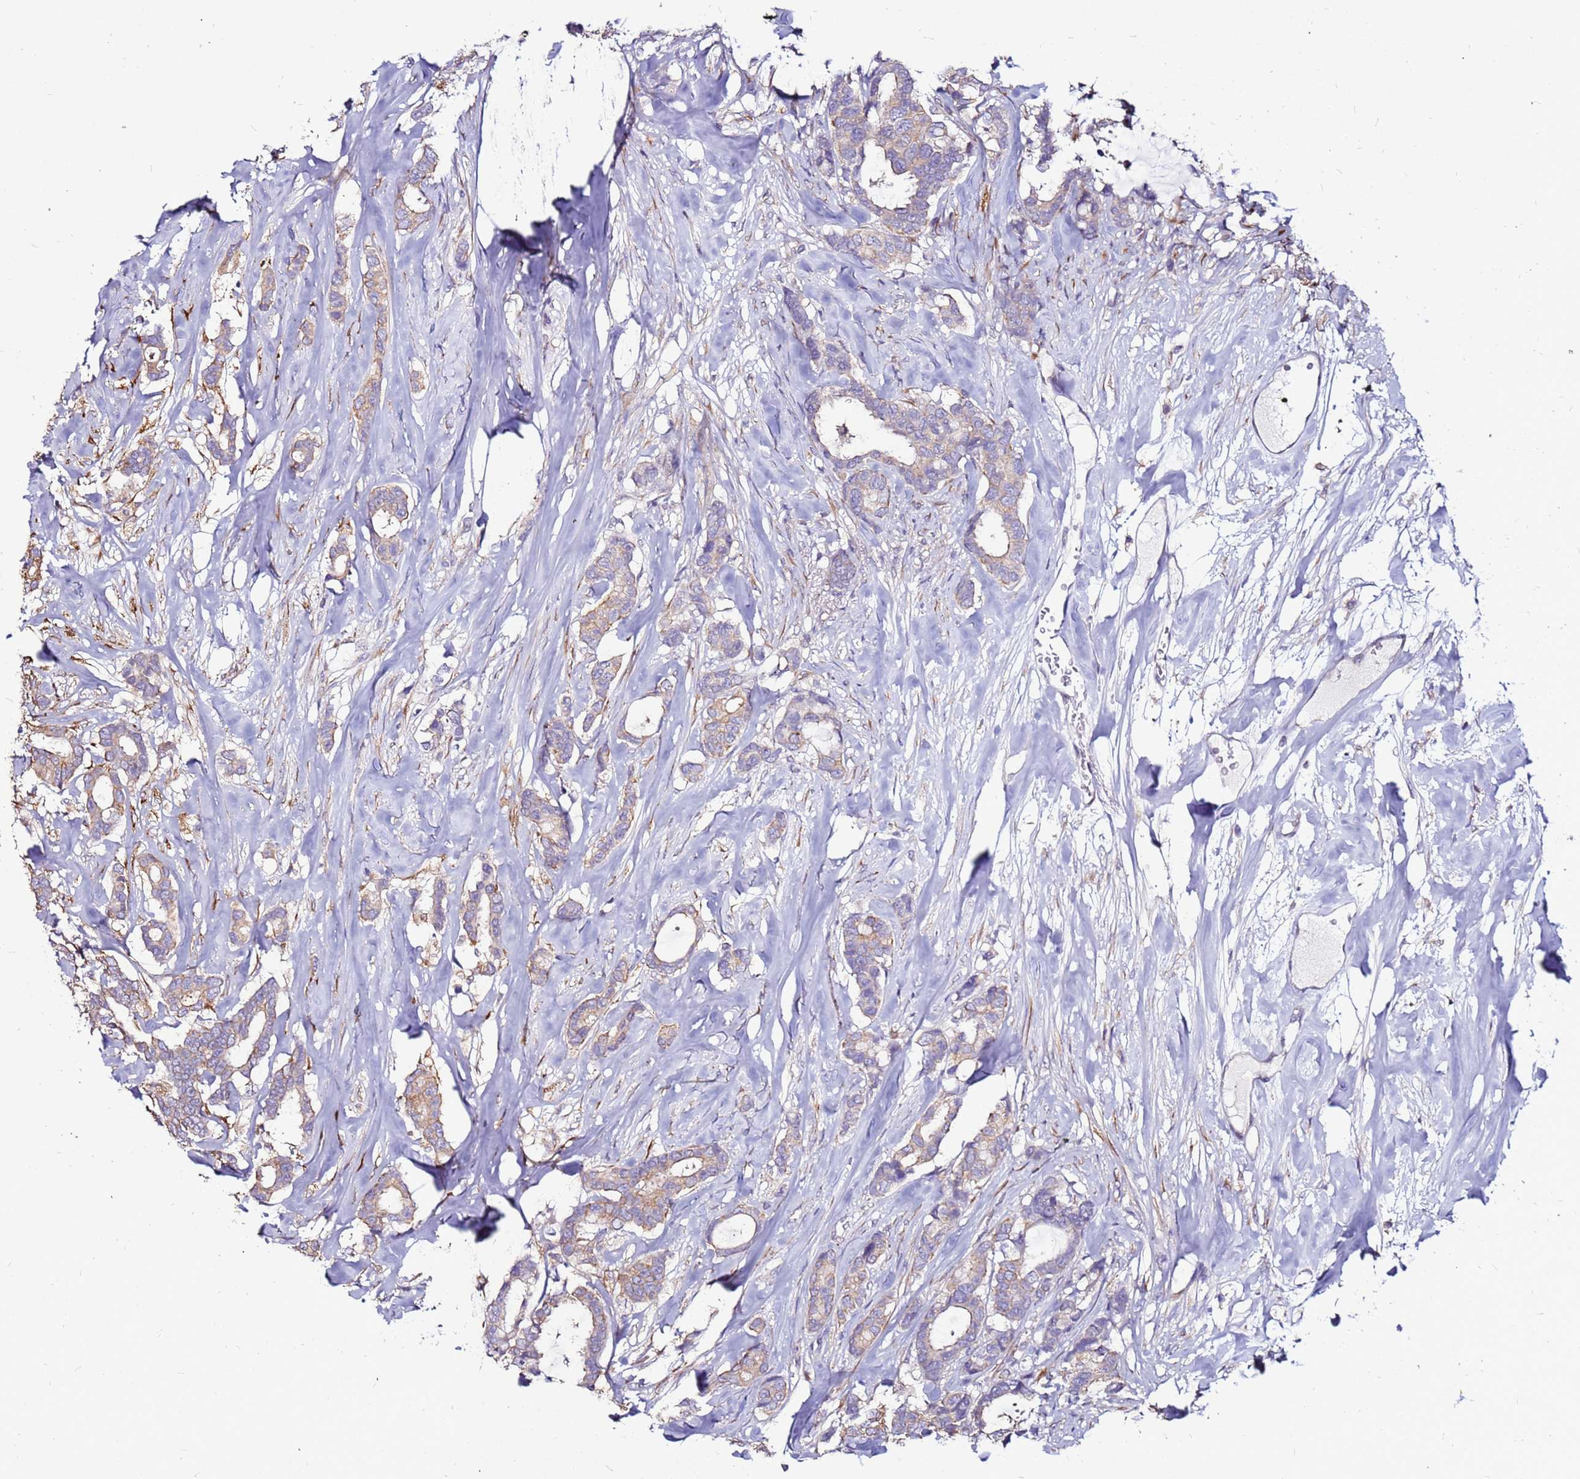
{"staining": {"intensity": "weak", "quantity": ">75%", "location": "cytoplasmic/membranous"}, "tissue": "breast cancer", "cell_type": "Tumor cells", "image_type": "cancer", "snomed": [{"axis": "morphology", "description": "Duct carcinoma"}, {"axis": "topography", "description": "Breast"}], "caption": "Breast cancer stained for a protein (brown) reveals weak cytoplasmic/membranous positive staining in about >75% of tumor cells.", "gene": "SLC44A3", "patient": {"sex": "female", "age": 87}}